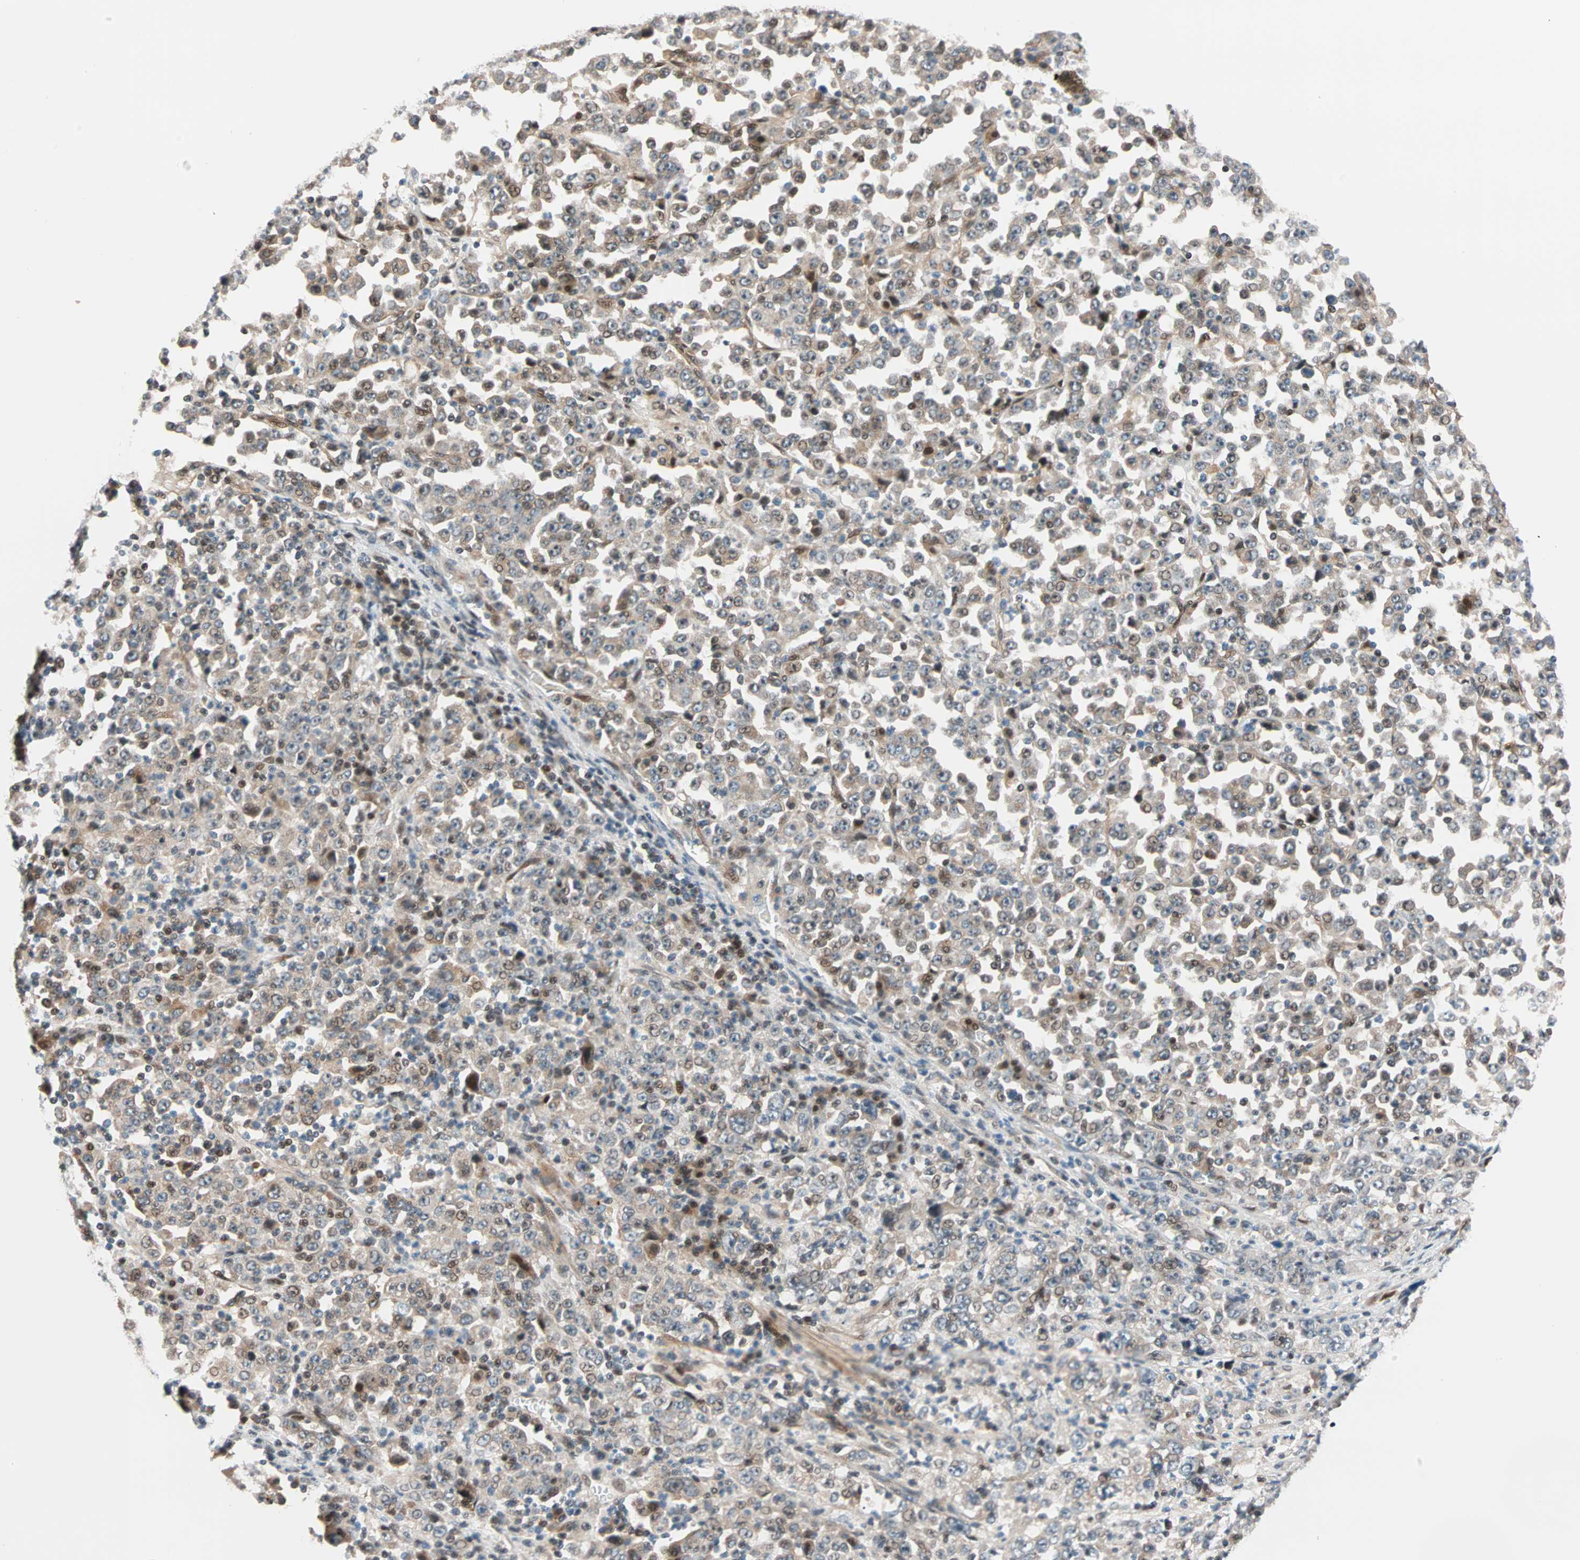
{"staining": {"intensity": "moderate", "quantity": ">75%", "location": "cytoplasmic/membranous"}, "tissue": "stomach cancer", "cell_type": "Tumor cells", "image_type": "cancer", "snomed": [{"axis": "morphology", "description": "Normal tissue, NOS"}, {"axis": "morphology", "description": "Adenocarcinoma, NOS"}, {"axis": "topography", "description": "Stomach, upper"}, {"axis": "topography", "description": "Stomach"}], "caption": "Stomach cancer was stained to show a protein in brown. There is medium levels of moderate cytoplasmic/membranous positivity in about >75% of tumor cells.", "gene": "HECW1", "patient": {"sex": "male", "age": 59}}